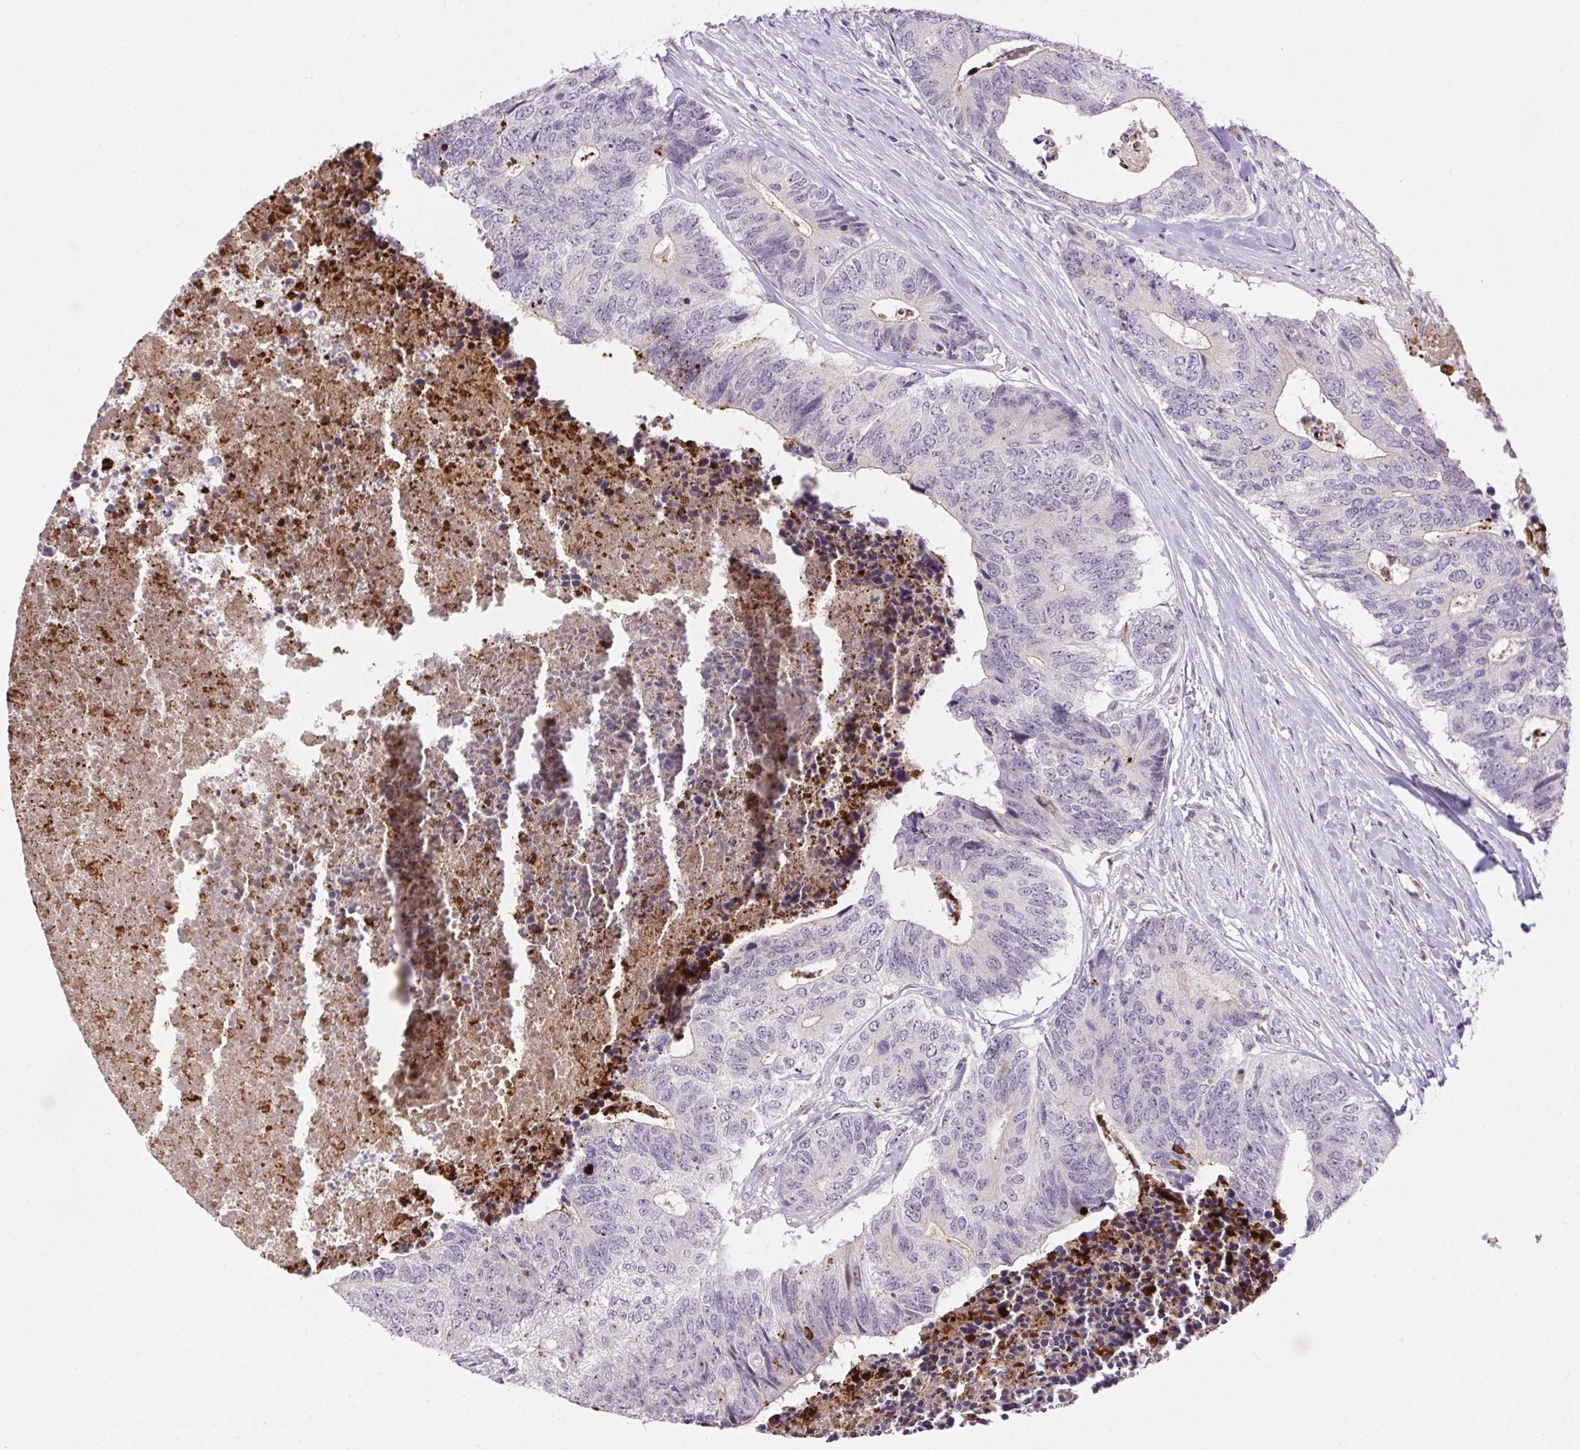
{"staining": {"intensity": "moderate", "quantity": "<25%", "location": "nuclear"}, "tissue": "colorectal cancer", "cell_type": "Tumor cells", "image_type": "cancer", "snomed": [{"axis": "morphology", "description": "Adenocarcinoma, NOS"}, {"axis": "topography", "description": "Colon"}], "caption": "A photomicrograph of colorectal adenocarcinoma stained for a protein reveals moderate nuclear brown staining in tumor cells. (DAB IHC with brightfield microscopy, high magnification).", "gene": "LRRTM1", "patient": {"sex": "female", "age": 67}}